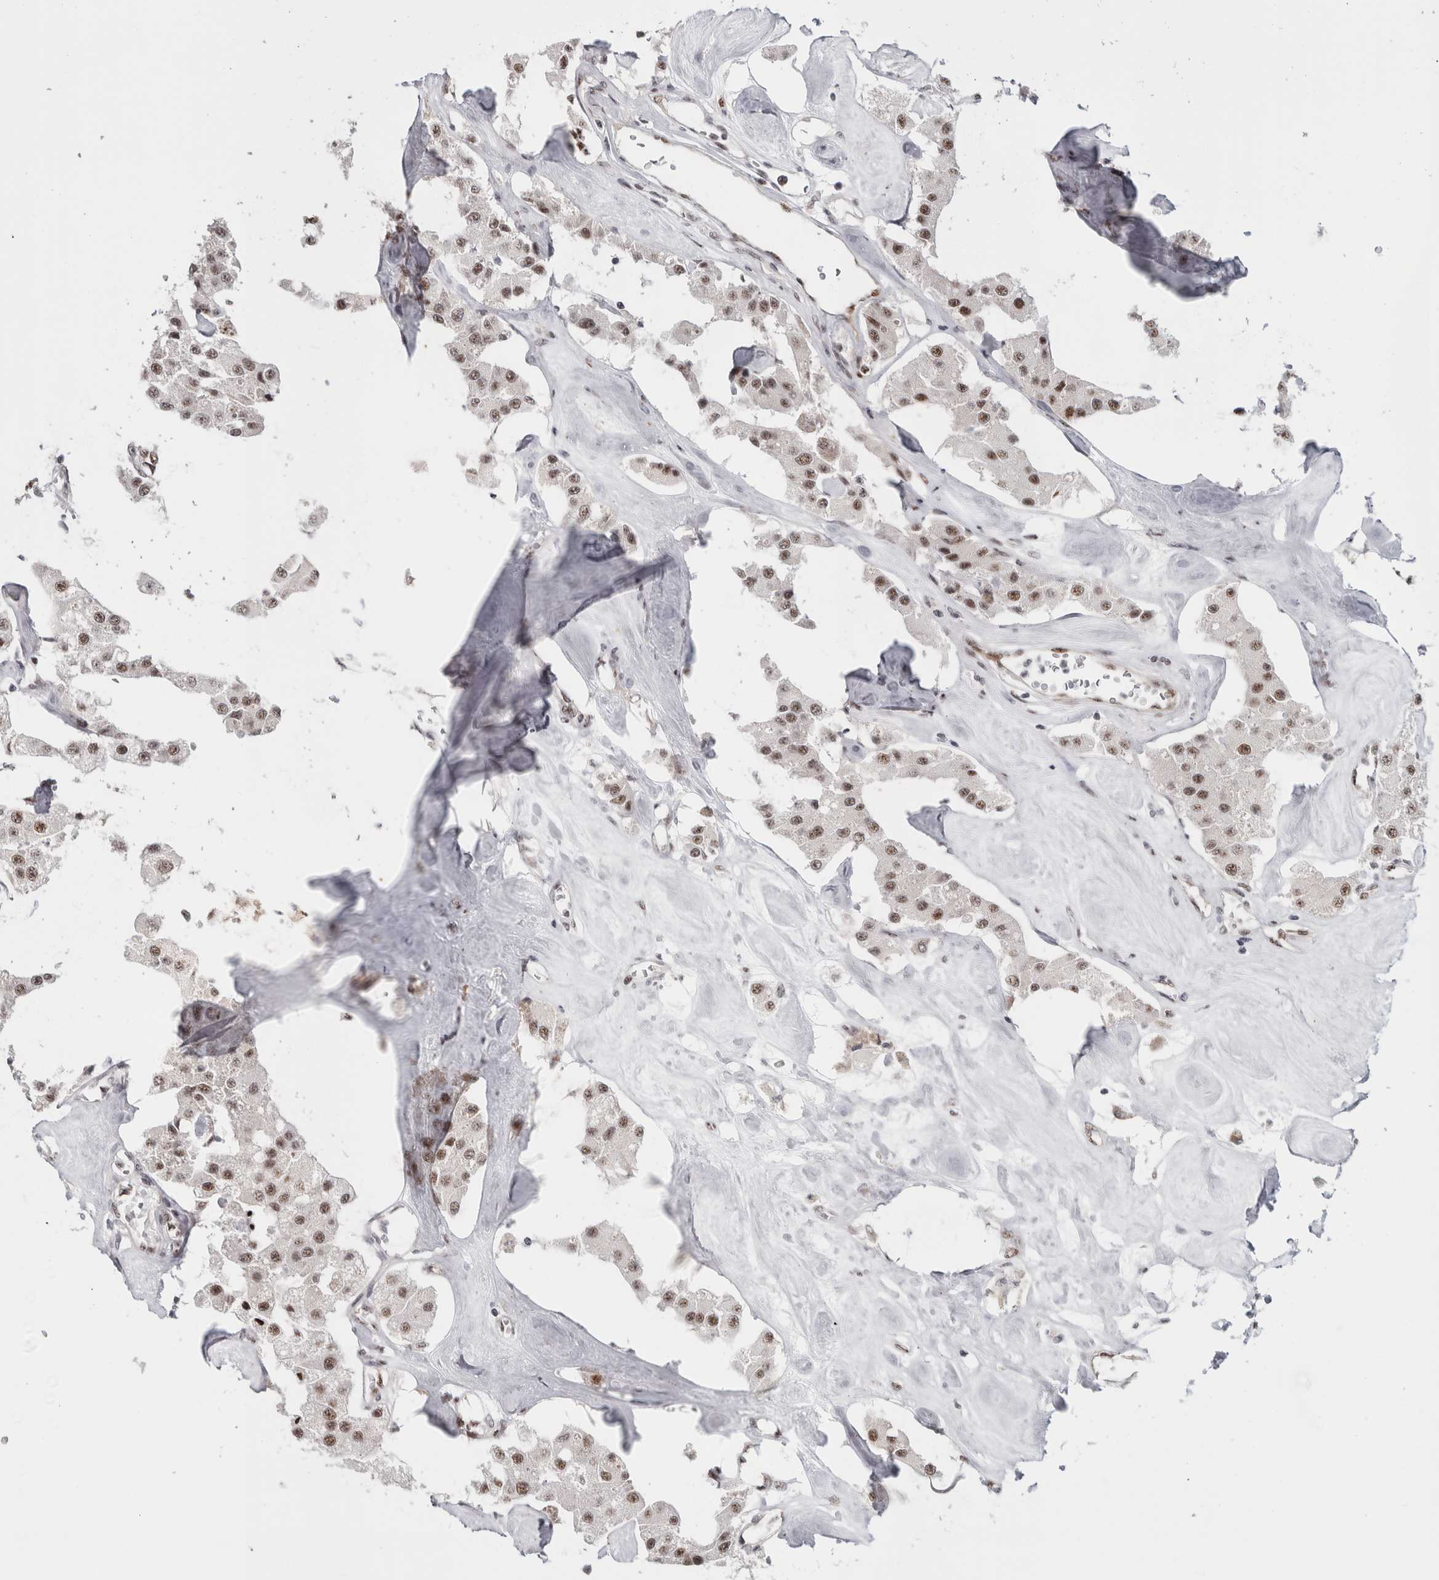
{"staining": {"intensity": "moderate", "quantity": ">75%", "location": "nuclear"}, "tissue": "carcinoid", "cell_type": "Tumor cells", "image_type": "cancer", "snomed": [{"axis": "morphology", "description": "Carcinoid, malignant, NOS"}, {"axis": "topography", "description": "Pancreas"}], "caption": "Immunohistochemistry (DAB (3,3'-diaminobenzidine)) staining of malignant carcinoid demonstrates moderate nuclear protein staining in approximately >75% of tumor cells.", "gene": "MKNK1", "patient": {"sex": "male", "age": 41}}